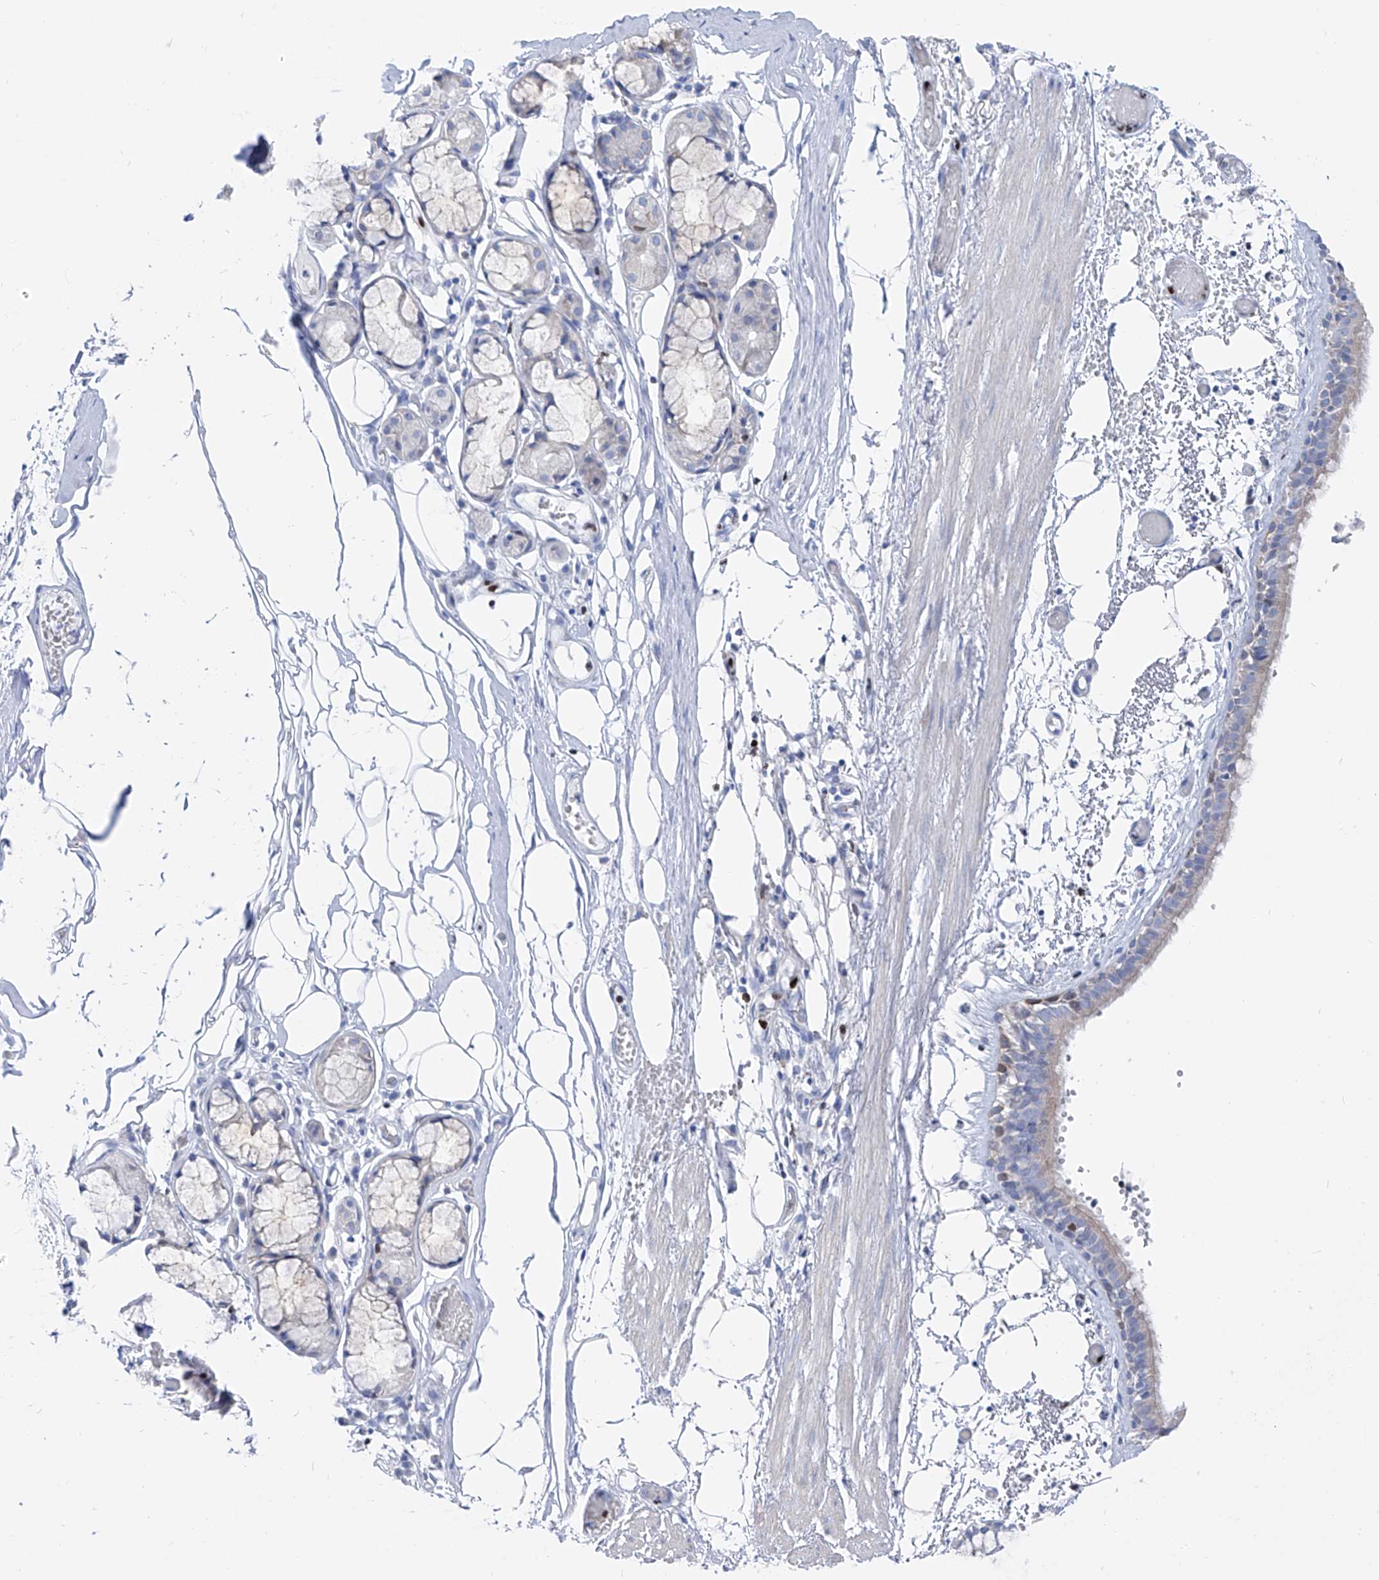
{"staining": {"intensity": "negative", "quantity": "none", "location": "none"}, "tissue": "bronchus", "cell_type": "Respiratory epithelial cells", "image_type": "normal", "snomed": [{"axis": "morphology", "description": "Normal tissue, NOS"}, {"axis": "topography", "description": "Bronchus"}, {"axis": "topography", "description": "Lung"}], "caption": "This is an immunohistochemistry photomicrograph of benign bronchus. There is no positivity in respiratory epithelial cells.", "gene": "FRS3", "patient": {"sex": "male", "age": 56}}